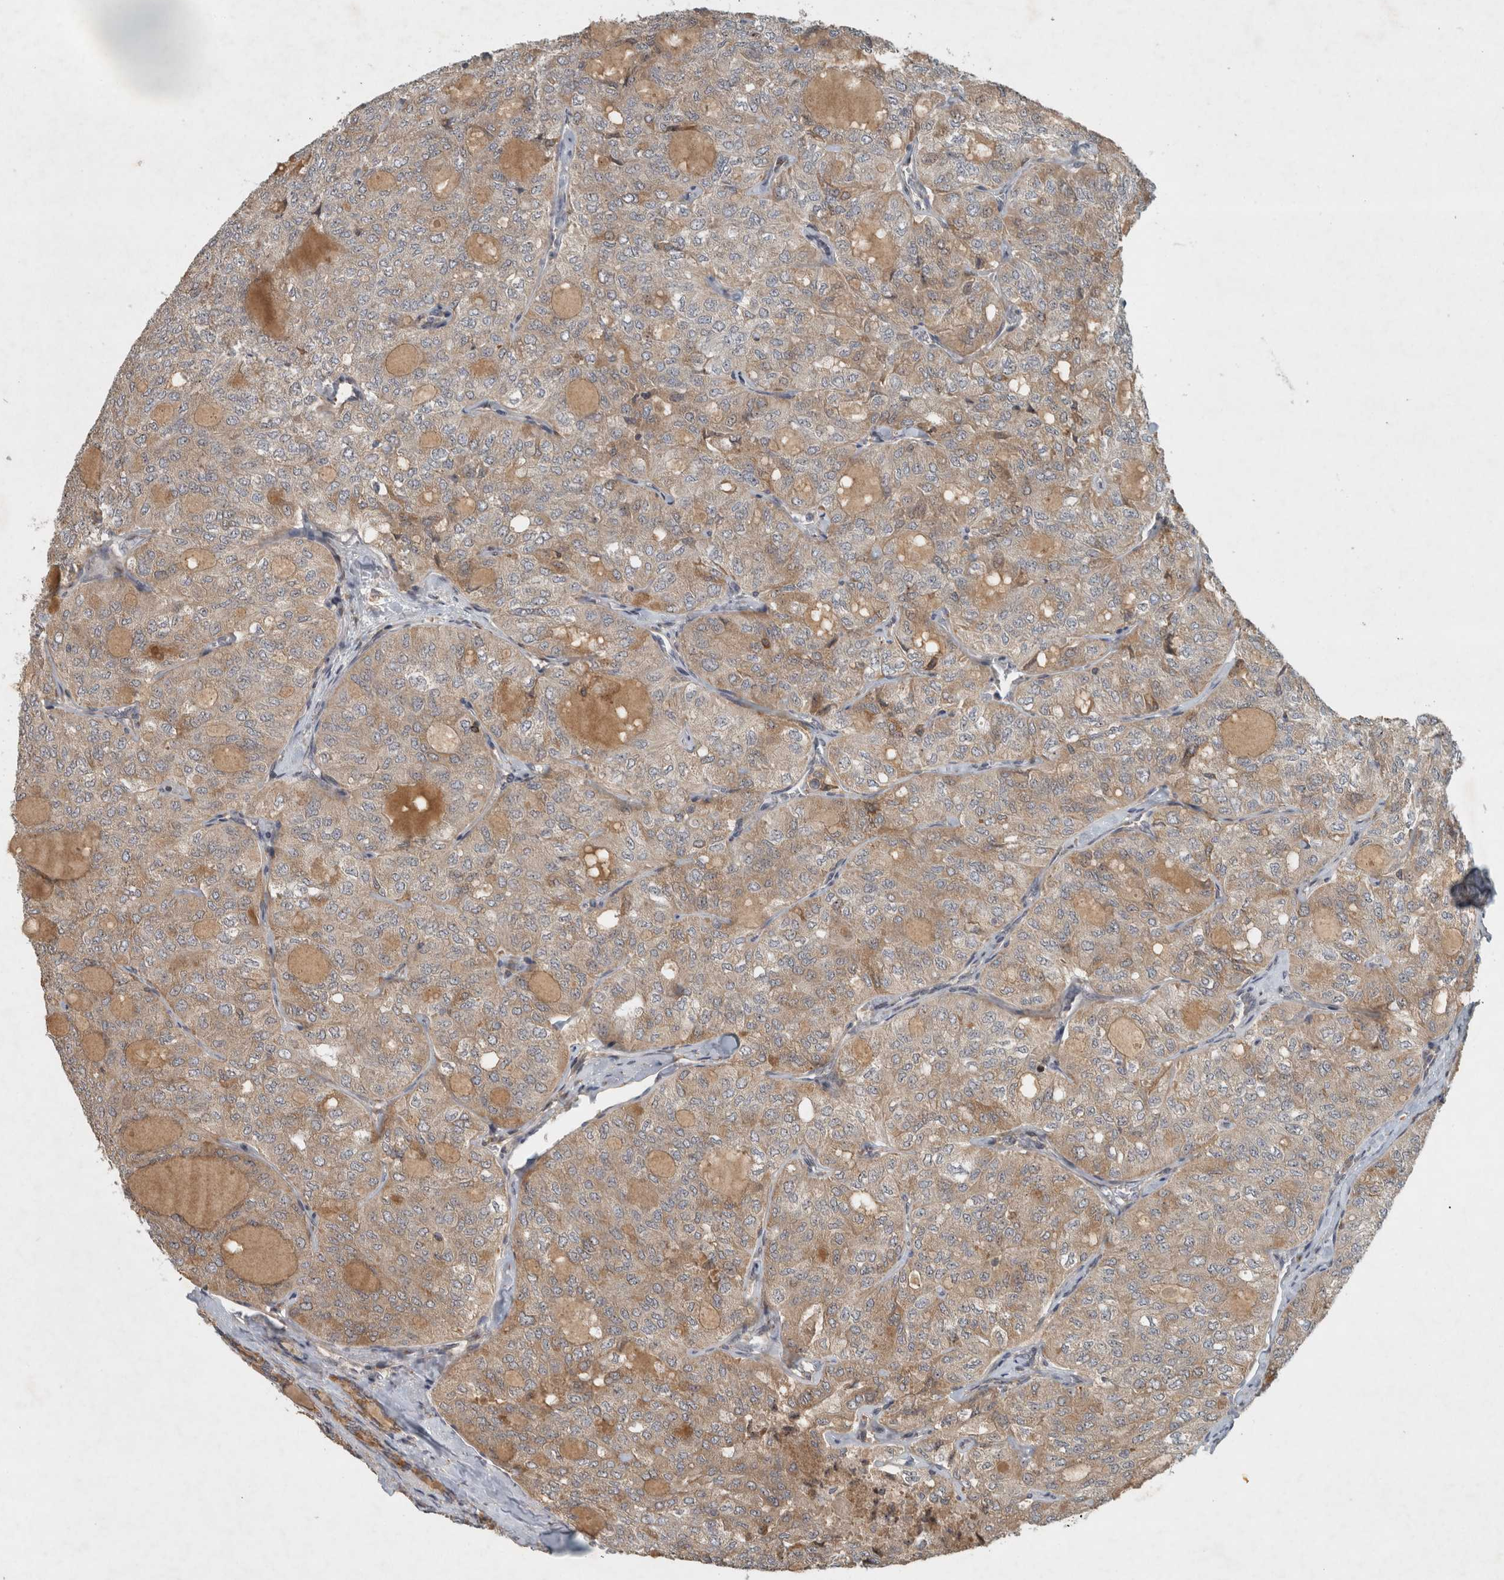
{"staining": {"intensity": "weak", "quantity": ">75%", "location": "cytoplasmic/membranous"}, "tissue": "thyroid cancer", "cell_type": "Tumor cells", "image_type": "cancer", "snomed": [{"axis": "morphology", "description": "Follicular adenoma carcinoma, NOS"}, {"axis": "topography", "description": "Thyroid gland"}], "caption": "Follicular adenoma carcinoma (thyroid) was stained to show a protein in brown. There is low levels of weak cytoplasmic/membranous expression in about >75% of tumor cells.", "gene": "GPR137B", "patient": {"sex": "male", "age": 75}}